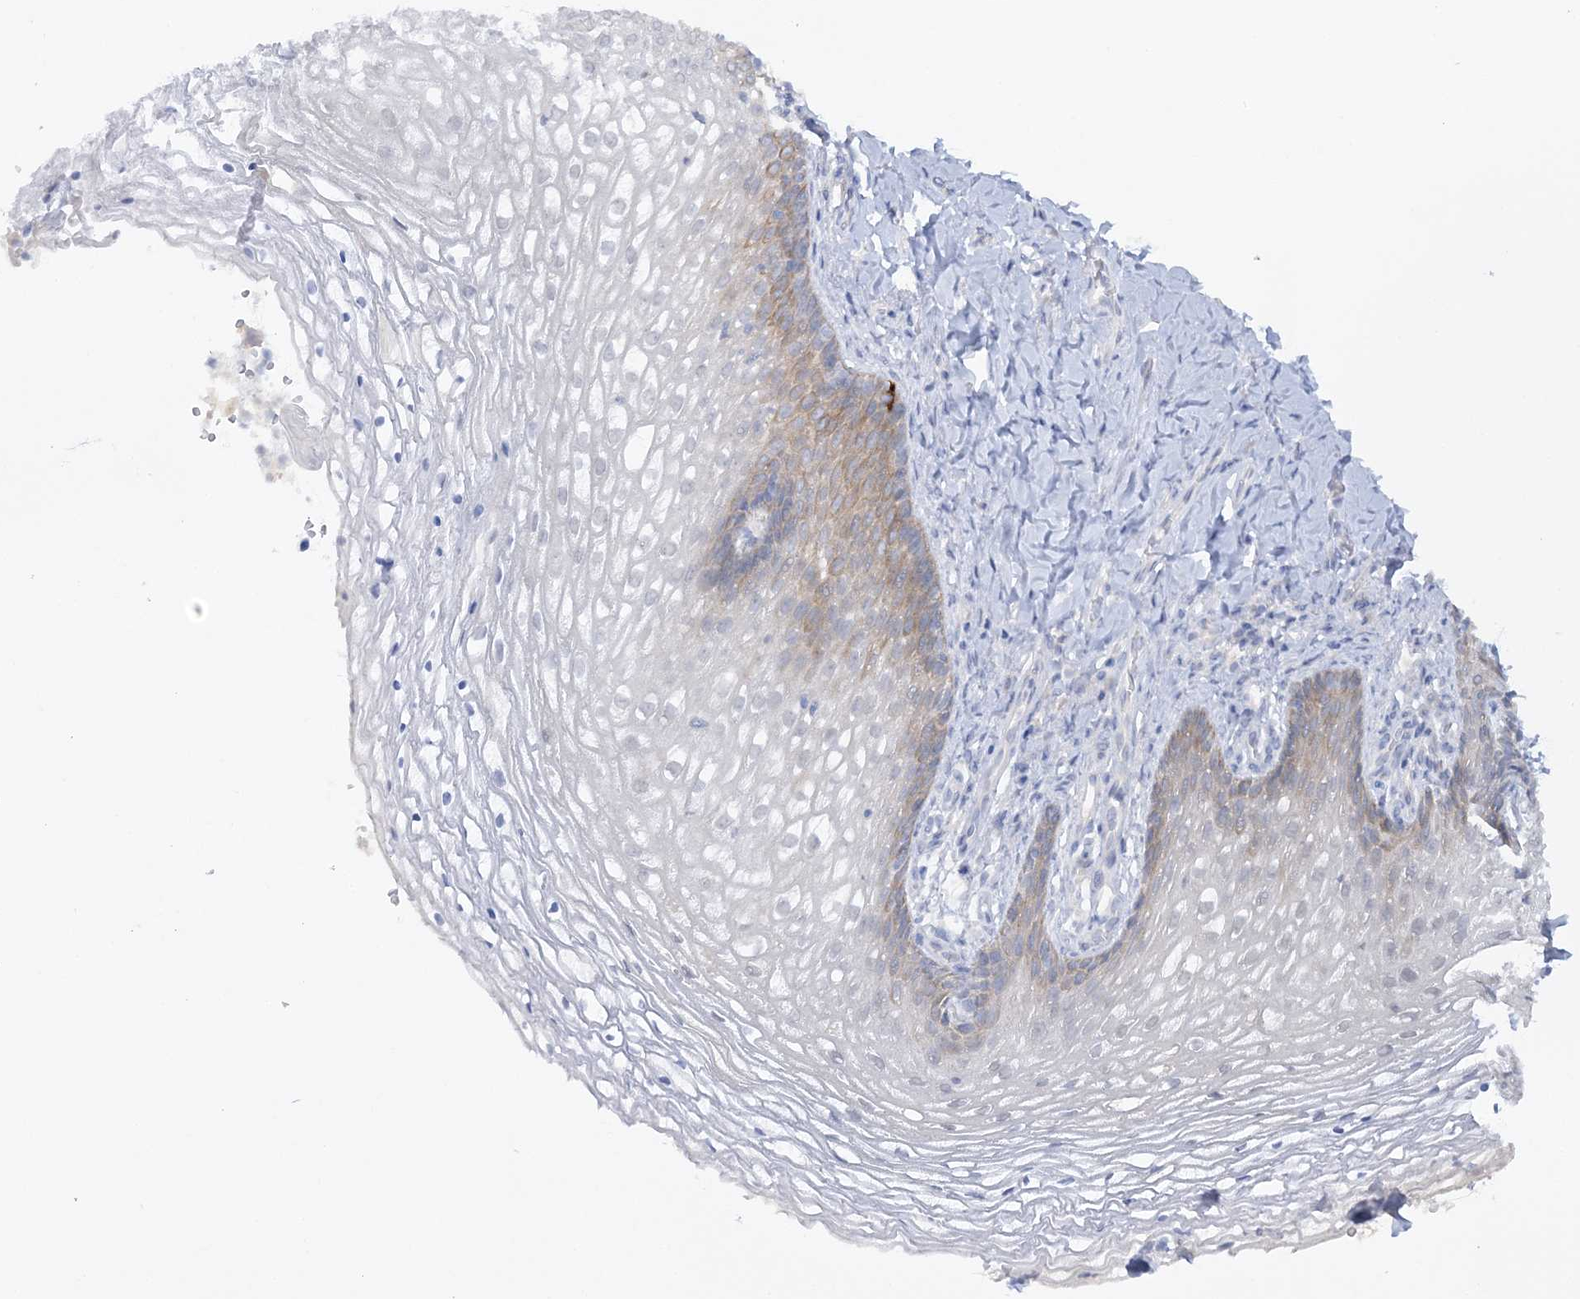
{"staining": {"intensity": "moderate", "quantity": "<25%", "location": "cytoplasmic/membranous"}, "tissue": "vagina", "cell_type": "Squamous epithelial cells", "image_type": "normal", "snomed": [{"axis": "morphology", "description": "Normal tissue, NOS"}, {"axis": "topography", "description": "Vagina"}], "caption": "Protein staining reveals moderate cytoplasmic/membranous positivity in approximately <25% of squamous epithelial cells in normal vagina. (Stains: DAB in brown, nuclei in blue, Microscopy: brightfield microscopy at high magnification).", "gene": "MMADHC", "patient": {"sex": "female", "age": 60}}